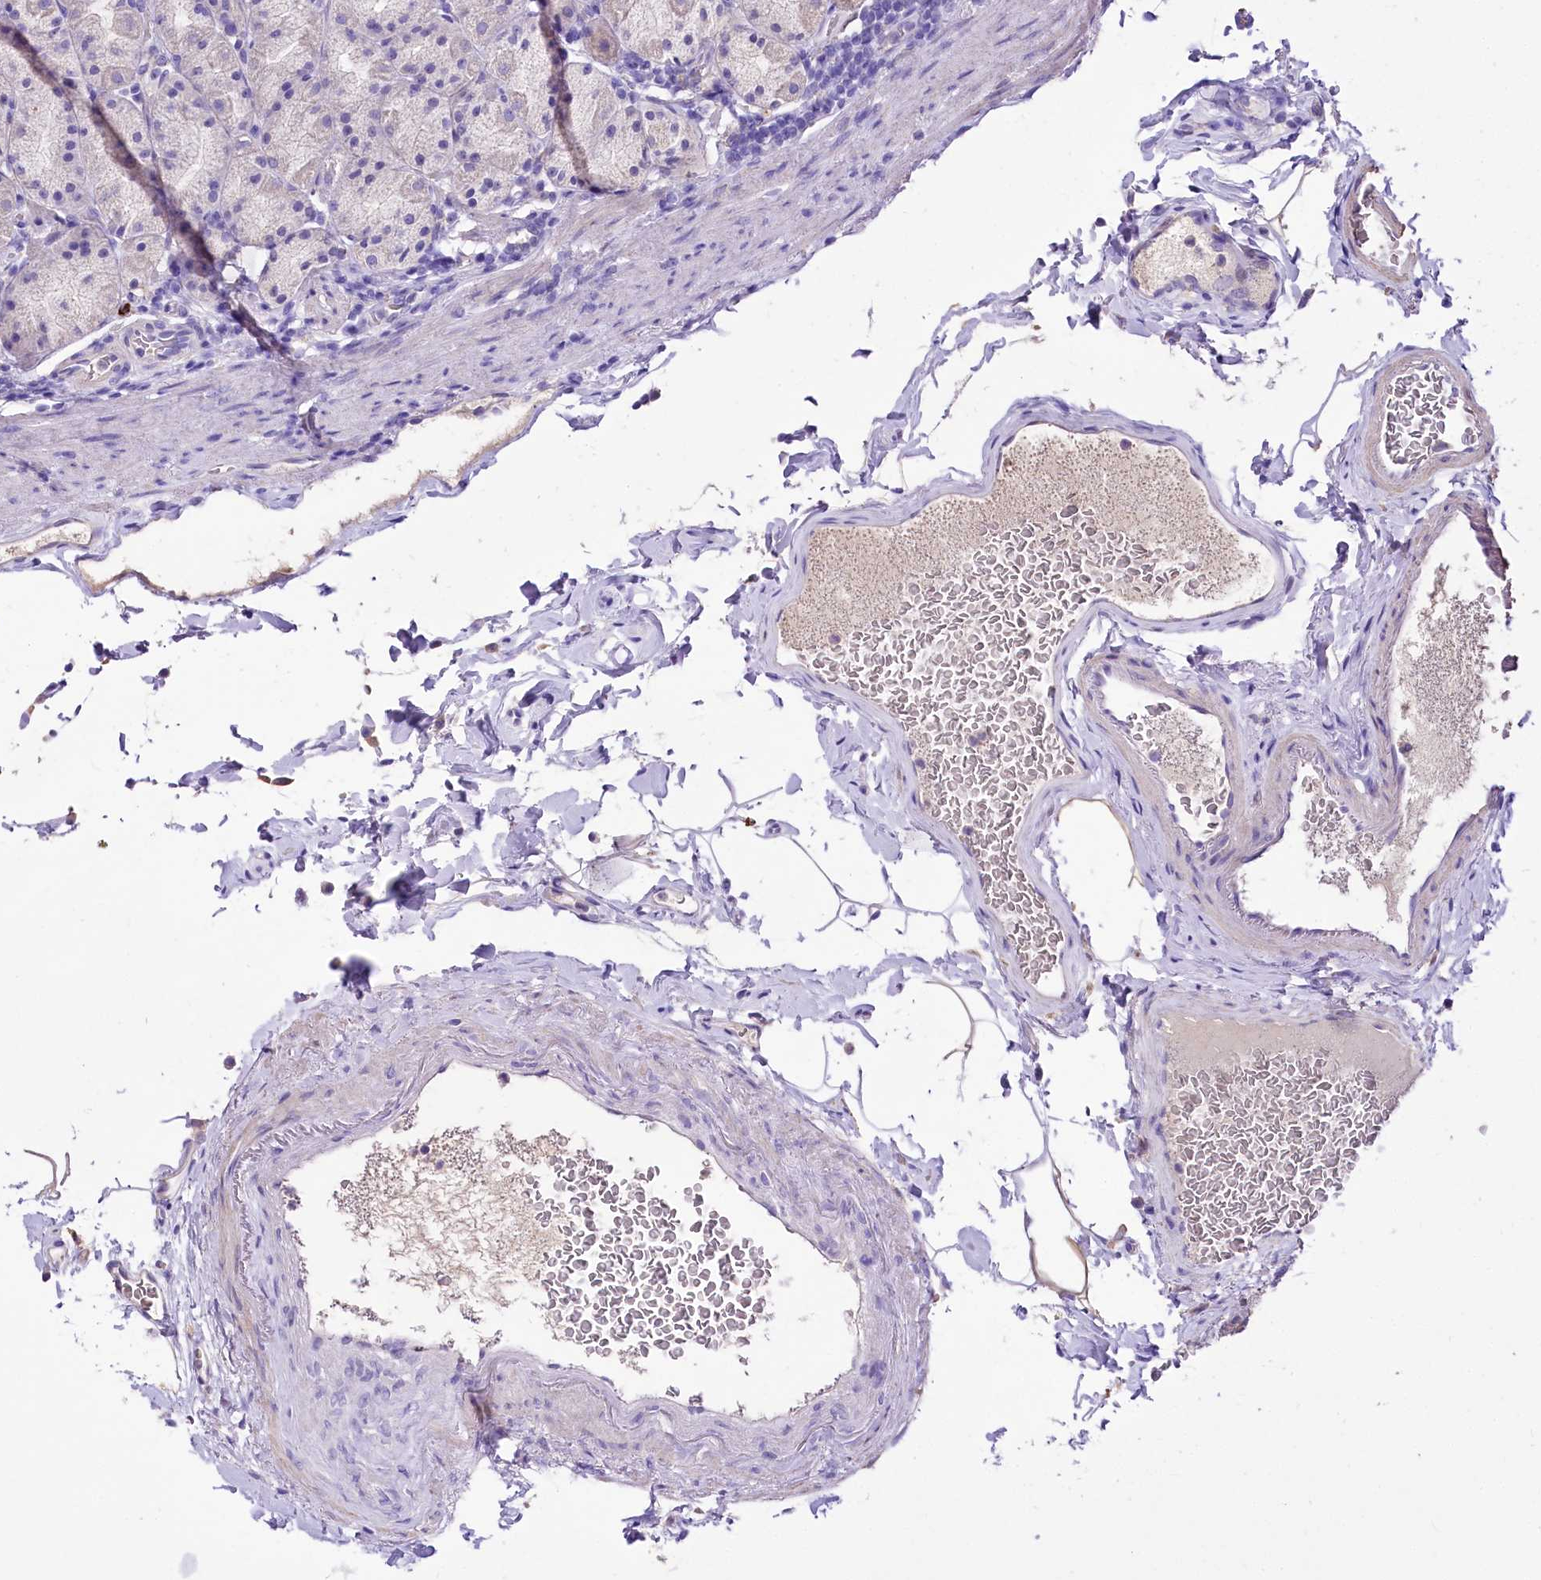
{"staining": {"intensity": "negative", "quantity": "none", "location": "none"}, "tissue": "stomach", "cell_type": "Glandular cells", "image_type": "normal", "snomed": [{"axis": "morphology", "description": "Normal tissue, NOS"}, {"axis": "topography", "description": "Stomach, upper"}], "caption": "This image is of normal stomach stained with IHC to label a protein in brown with the nuclei are counter-stained blue. There is no staining in glandular cells.", "gene": "PCYOX1L", "patient": {"sex": "male", "age": 68}}